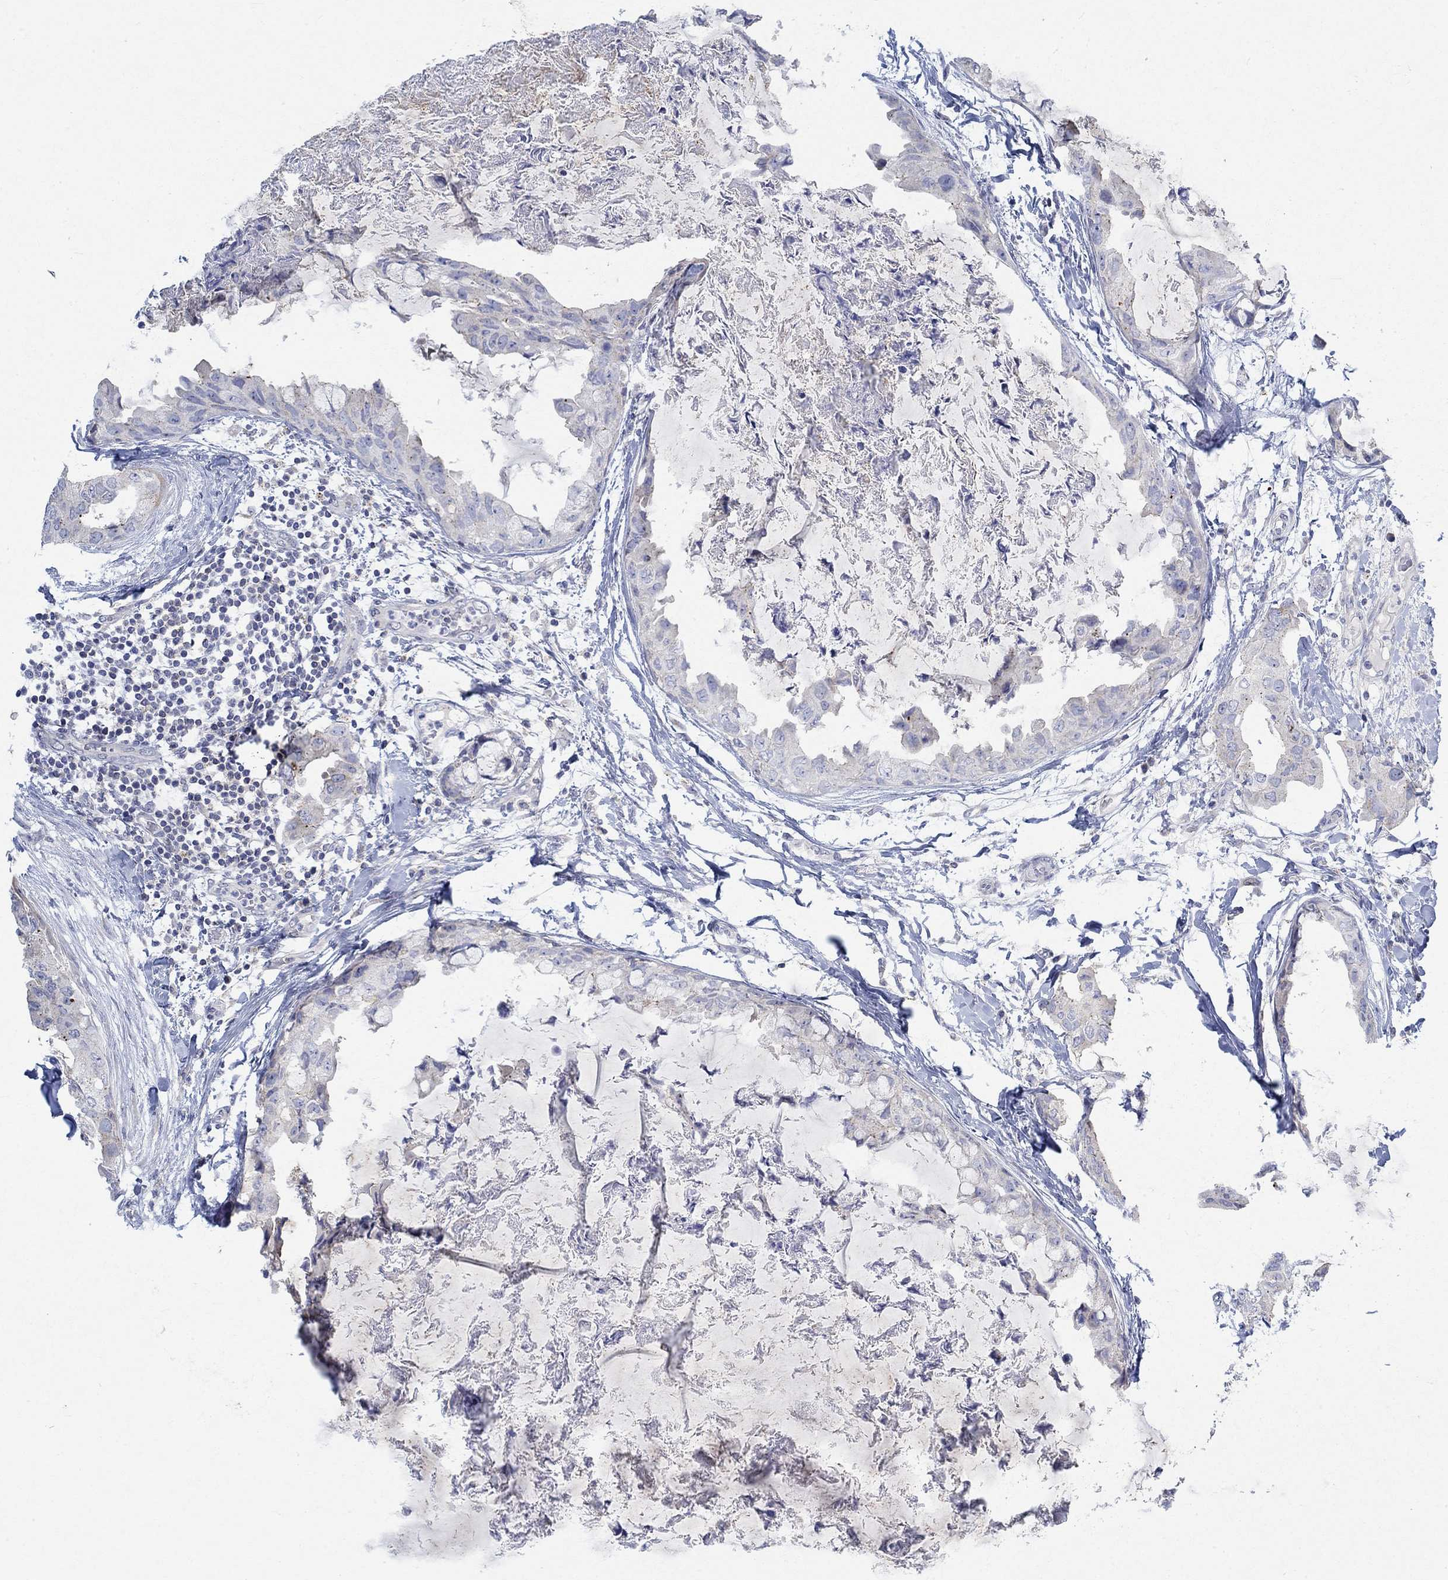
{"staining": {"intensity": "weak", "quantity": "<25%", "location": "cytoplasmic/membranous"}, "tissue": "breast cancer", "cell_type": "Tumor cells", "image_type": "cancer", "snomed": [{"axis": "morphology", "description": "Normal tissue, NOS"}, {"axis": "morphology", "description": "Duct carcinoma"}, {"axis": "topography", "description": "Breast"}], "caption": "There is no significant expression in tumor cells of intraductal carcinoma (breast).", "gene": "NAV3", "patient": {"sex": "female", "age": 40}}